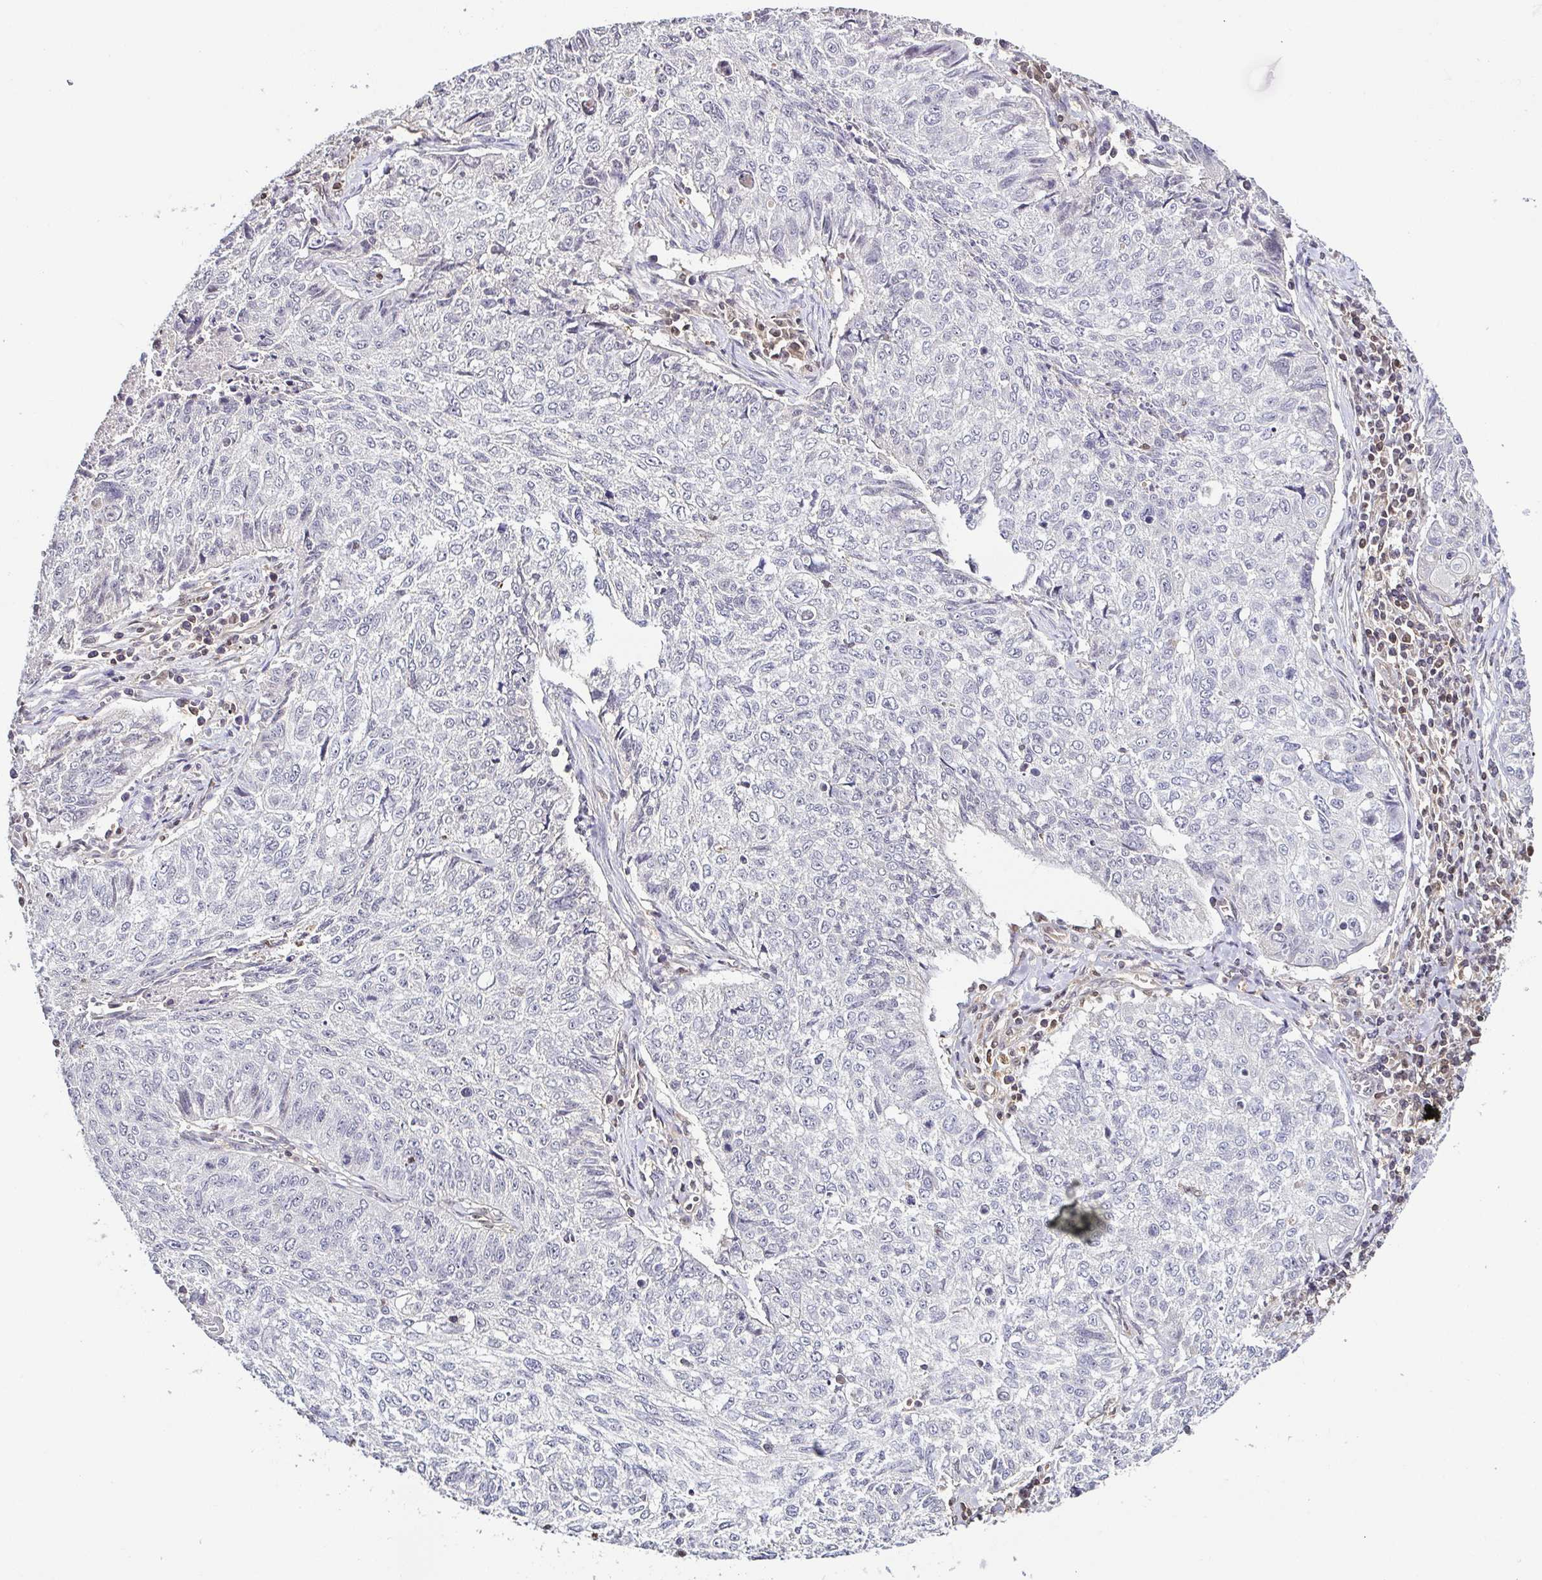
{"staining": {"intensity": "negative", "quantity": "none", "location": "none"}, "tissue": "lung cancer", "cell_type": "Tumor cells", "image_type": "cancer", "snomed": [{"axis": "morphology", "description": "Normal morphology"}, {"axis": "morphology", "description": "Aneuploidy"}, {"axis": "morphology", "description": "Squamous cell carcinoma, NOS"}, {"axis": "topography", "description": "Lymph node"}, {"axis": "topography", "description": "Lung"}], "caption": "High magnification brightfield microscopy of squamous cell carcinoma (lung) stained with DAB (3,3'-diaminobenzidine) (brown) and counterstained with hematoxylin (blue): tumor cells show no significant staining. (Stains: DAB (3,3'-diaminobenzidine) IHC with hematoxylin counter stain, Microscopy: brightfield microscopy at high magnification).", "gene": "PSMB9", "patient": {"sex": "female", "age": 76}}